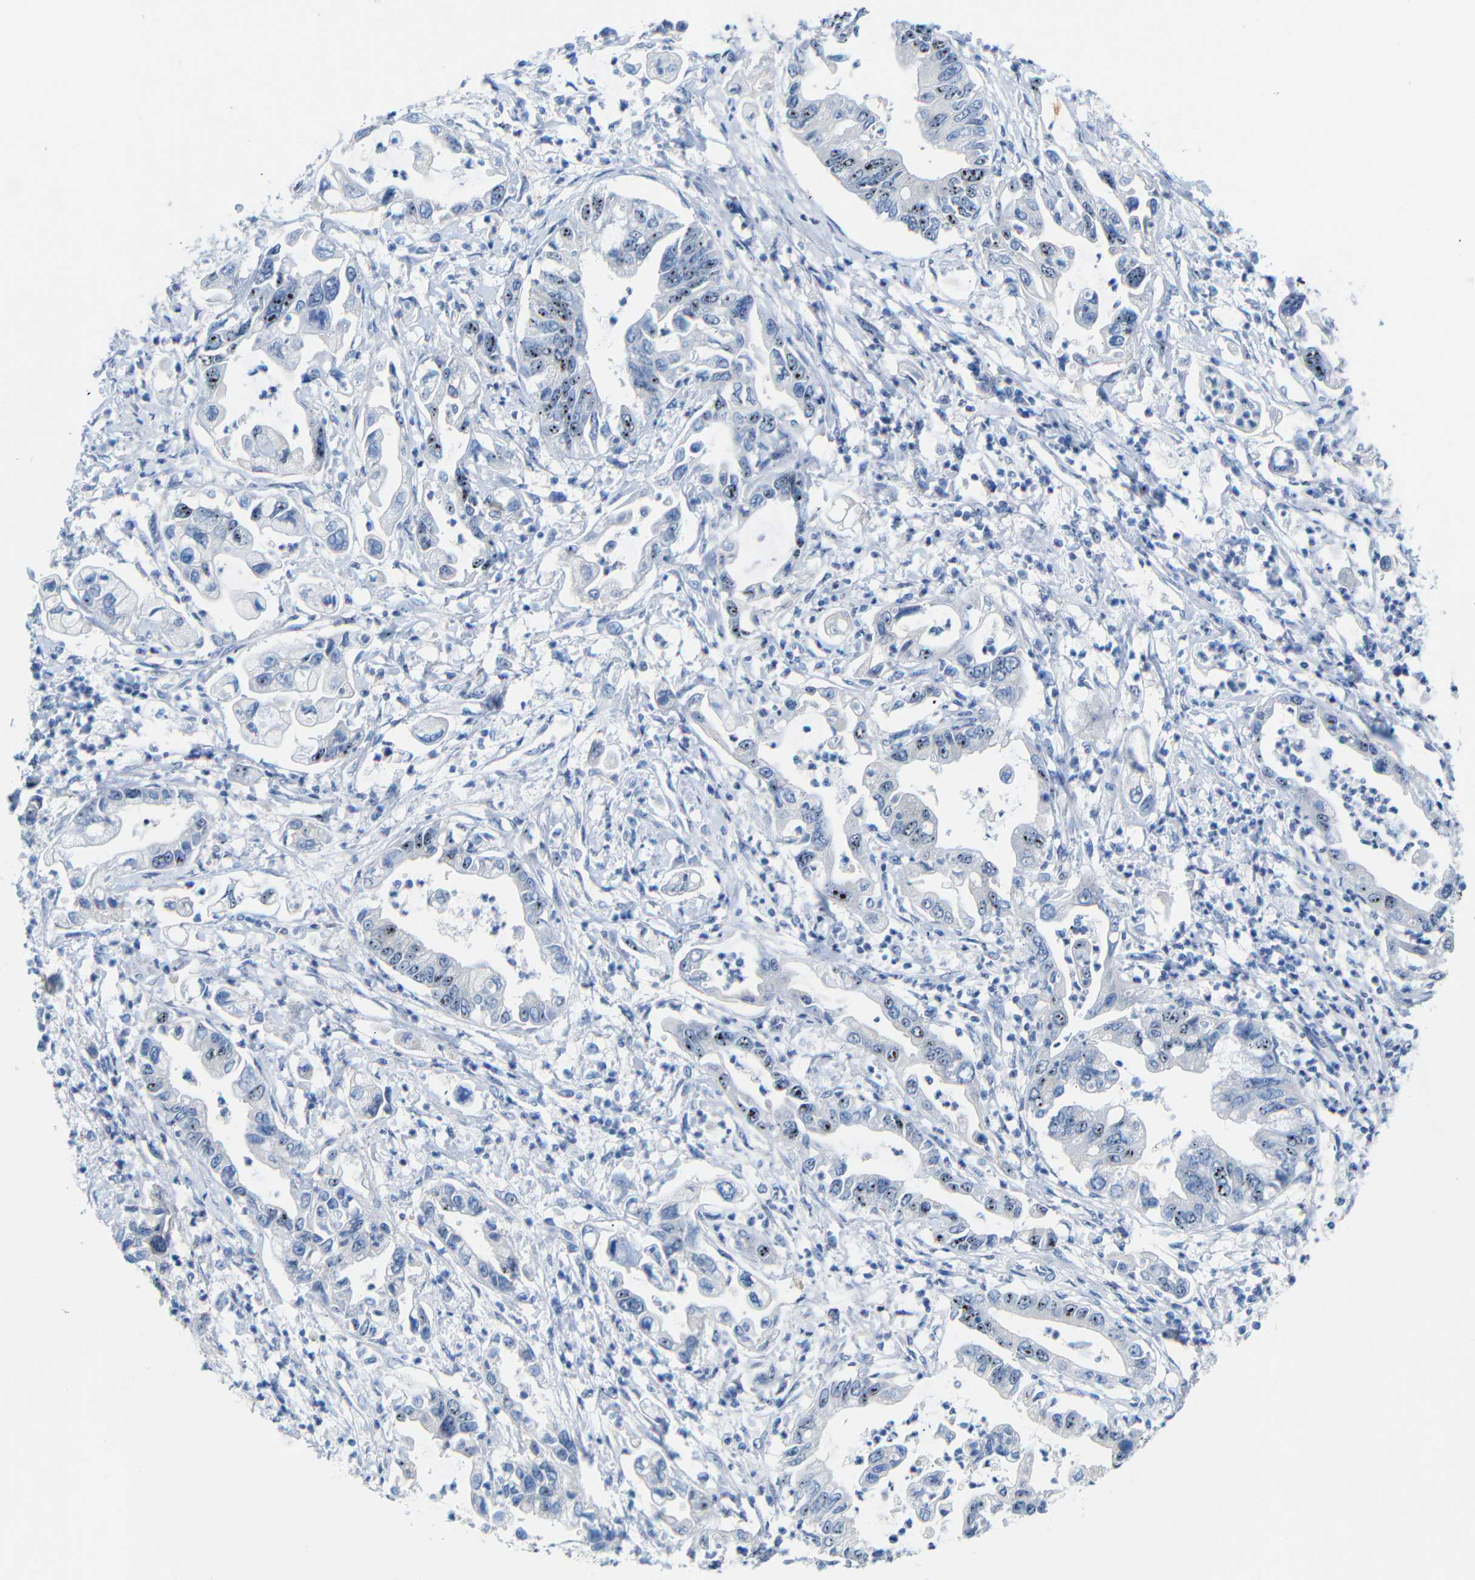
{"staining": {"intensity": "strong", "quantity": "25%-75%", "location": "nuclear"}, "tissue": "pancreatic cancer", "cell_type": "Tumor cells", "image_type": "cancer", "snomed": [{"axis": "morphology", "description": "Adenocarcinoma, NOS"}, {"axis": "topography", "description": "Pancreas"}], "caption": "Strong nuclear protein positivity is appreciated in about 25%-75% of tumor cells in pancreatic cancer.", "gene": "C1orf210", "patient": {"sex": "male", "age": 56}}